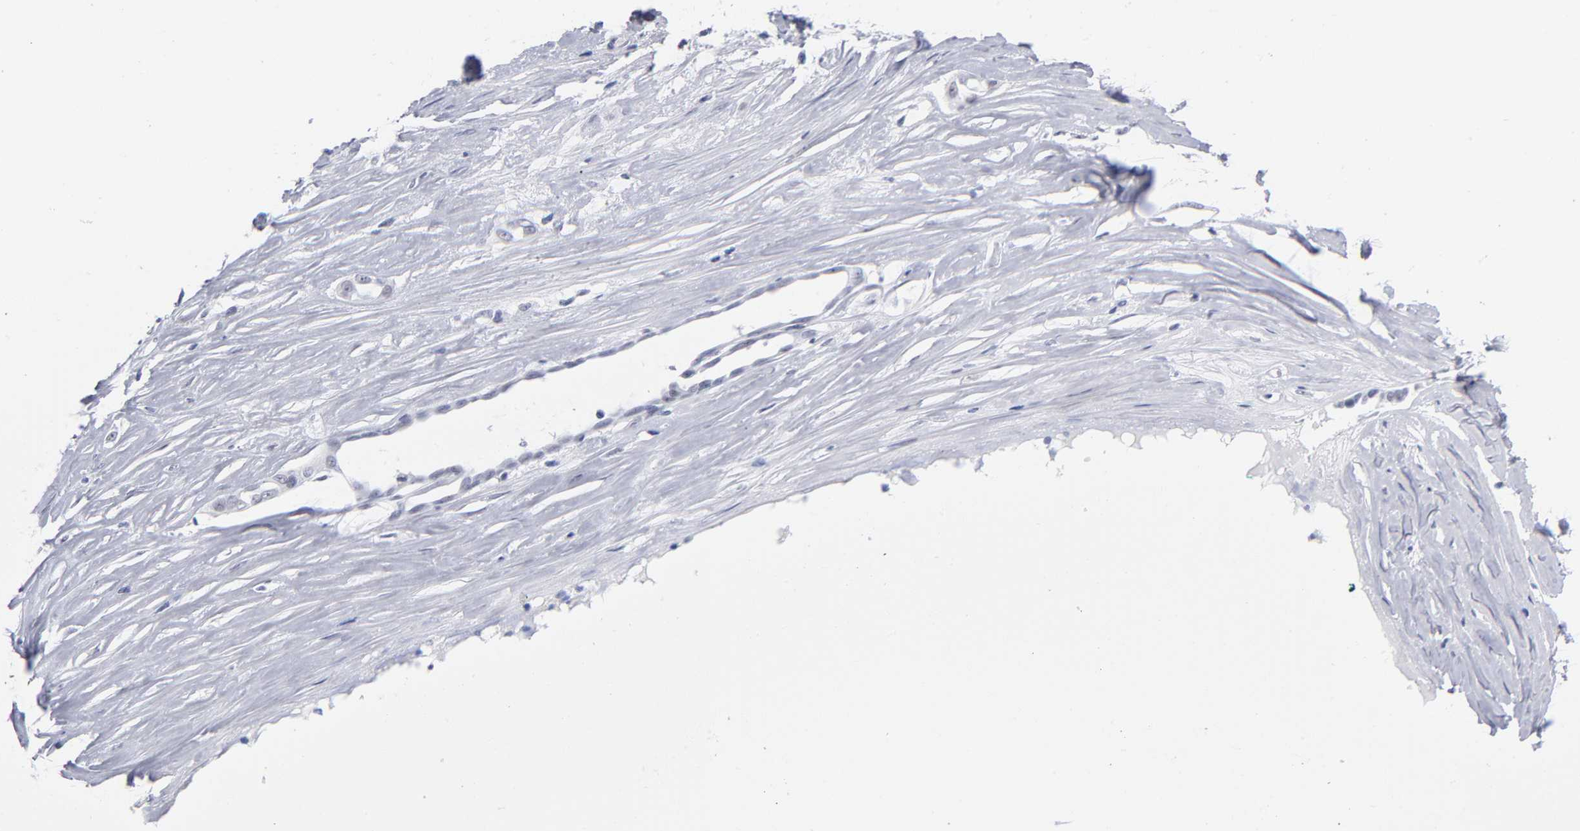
{"staining": {"intensity": "negative", "quantity": "none", "location": "none"}, "tissue": "ovarian cancer", "cell_type": "Tumor cells", "image_type": "cancer", "snomed": [{"axis": "morphology", "description": "Cystadenocarcinoma, serous, NOS"}, {"axis": "topography", "description": "Ovary"}], "caption": "Immunohistochemical staining of ovarian cancer (serous cystadenocarcinoma) demonstrates no significant positivity in tumor cells. (DAB immunohistochemistry with hematoxylin counter stain).", "gene": "SNRPB", "patient": {"sex": "female", "age": 54}}